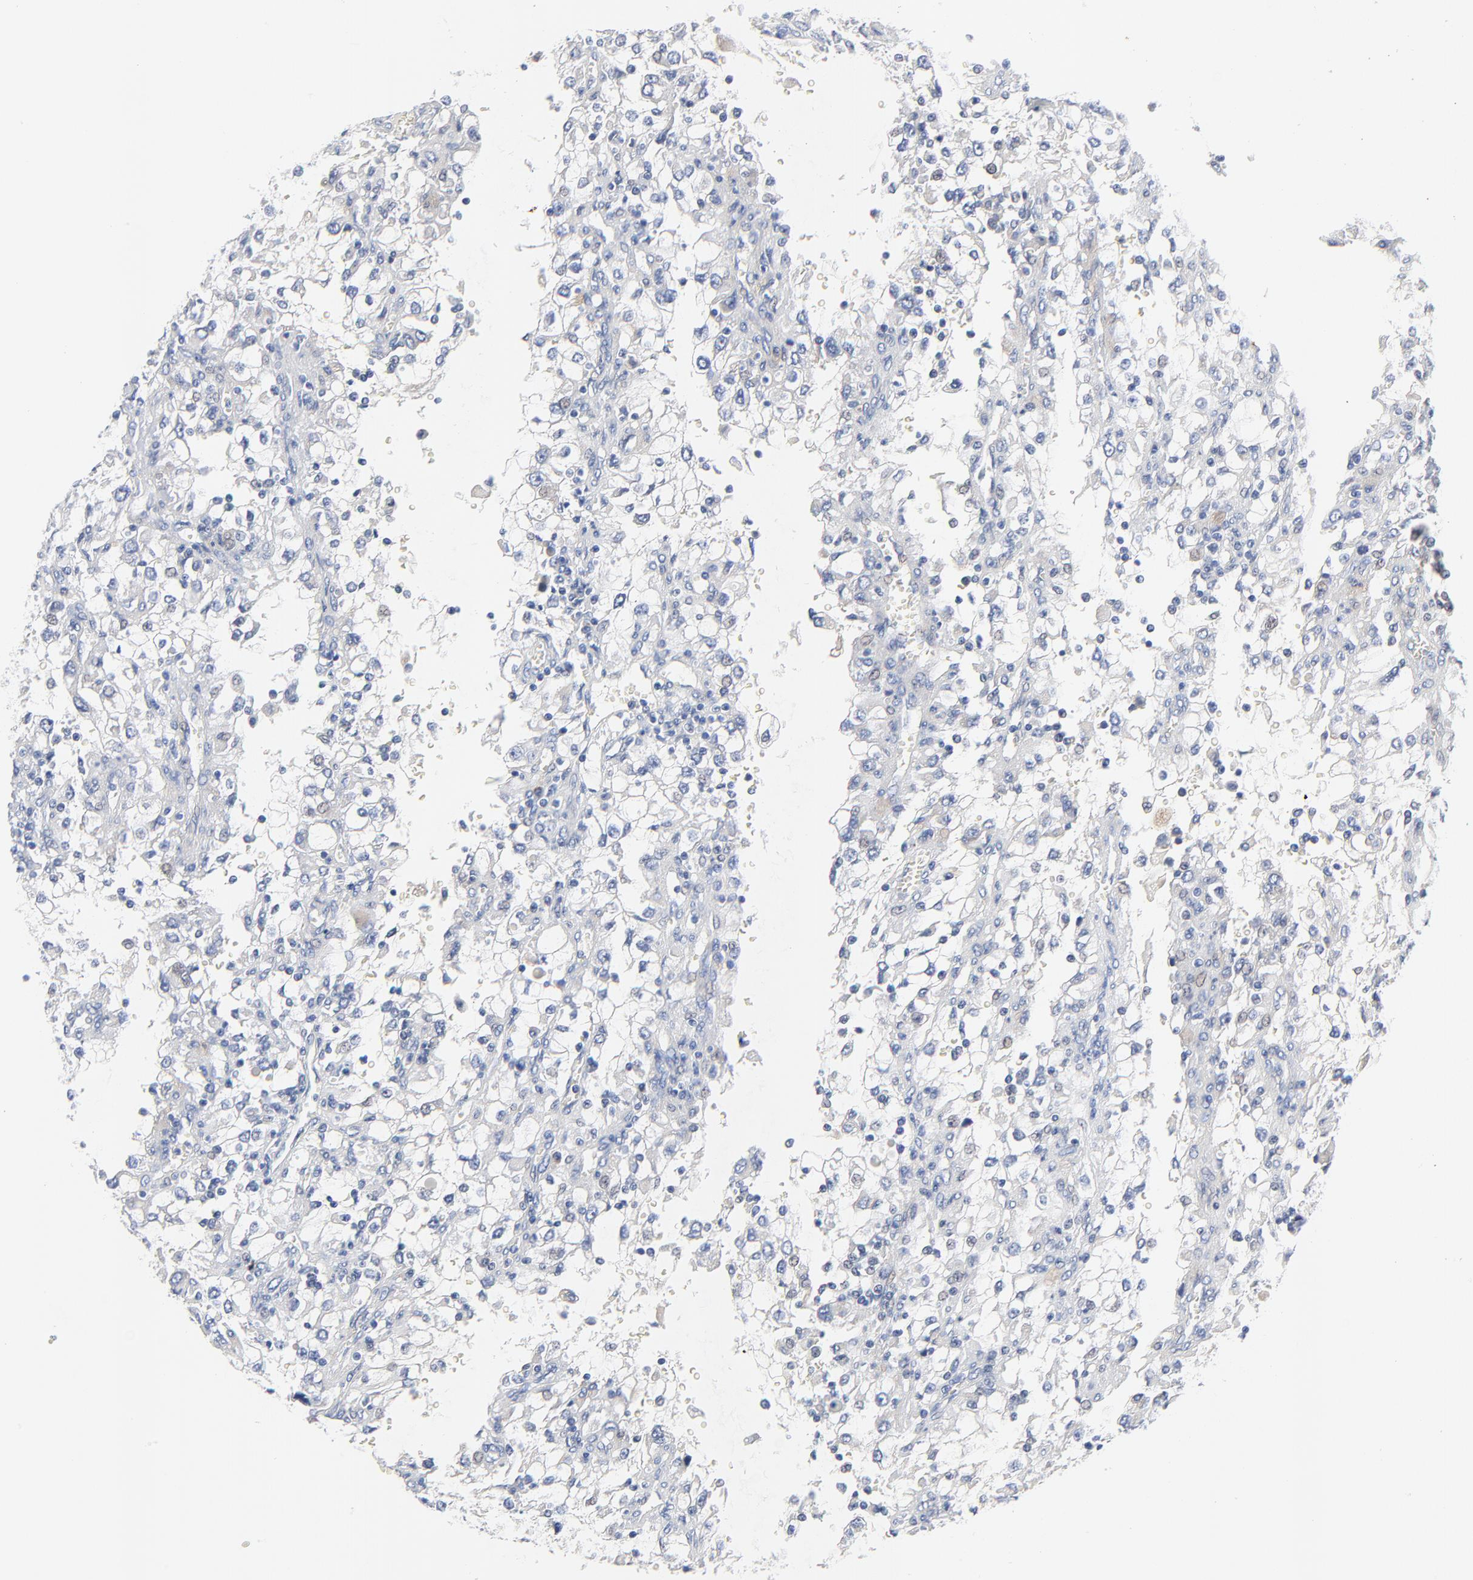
{"staining": {"intensity": "negative", "quantity": "none", "location": "none"}, "tissue": "renal cancer", "cell_type": "Tumor cells", "image_type": "cancer", "snomed": [{"axis": "morphology", "description": "Adenocarcinoma, NOS"}, {"axis": "topography", "description": "Kidney"}], "caption": "Histopathology image shows no significant protein expression in tumor cells of adenocarcinoma (renal).", "gene": "VAV2", "patient": {"sex": "female", "age": 52}}